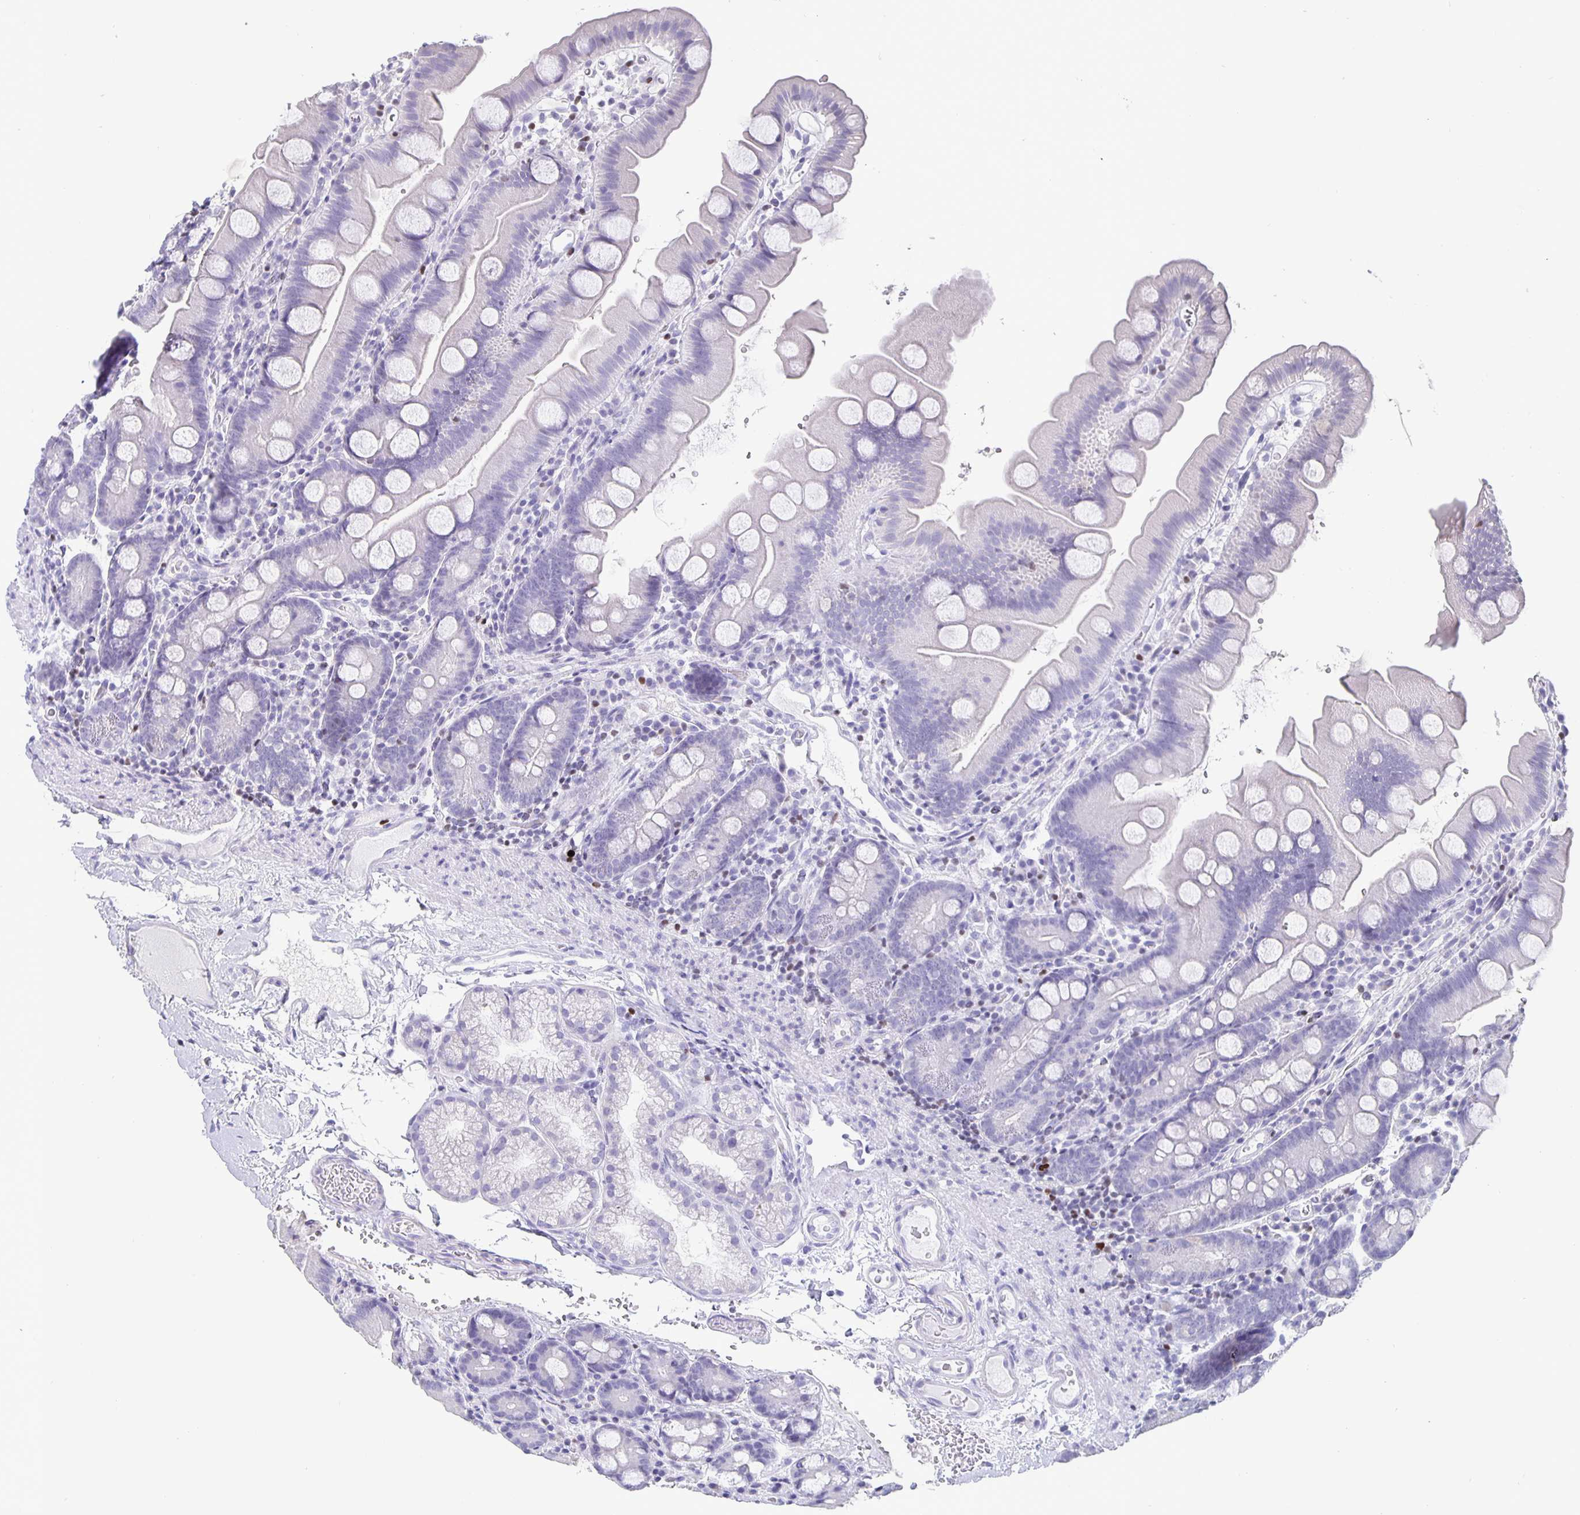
{"staining": {"intensity": "negative", "quantity": "none", "location": "none"}, "tissue": "small intestine", "cell_type": "Glandular cells", "image_type": "normal", "snomed": [{"axis": "morphology", "description": "Normal tissue, NOS"}, {"axis": "topography", "description": "Small intestine"}], "caption": "DAB (3,3'-diaminobenzidine) immunohistochemical staining of normal human small intestine exhibits no significant staining in glandular cells. (Brightfield microscopy of DAB (3,3'-diaminobenzidine) IHC at high magnification).", "gene": "SATB2", "patient": {"sex": "female", "age": 68}}